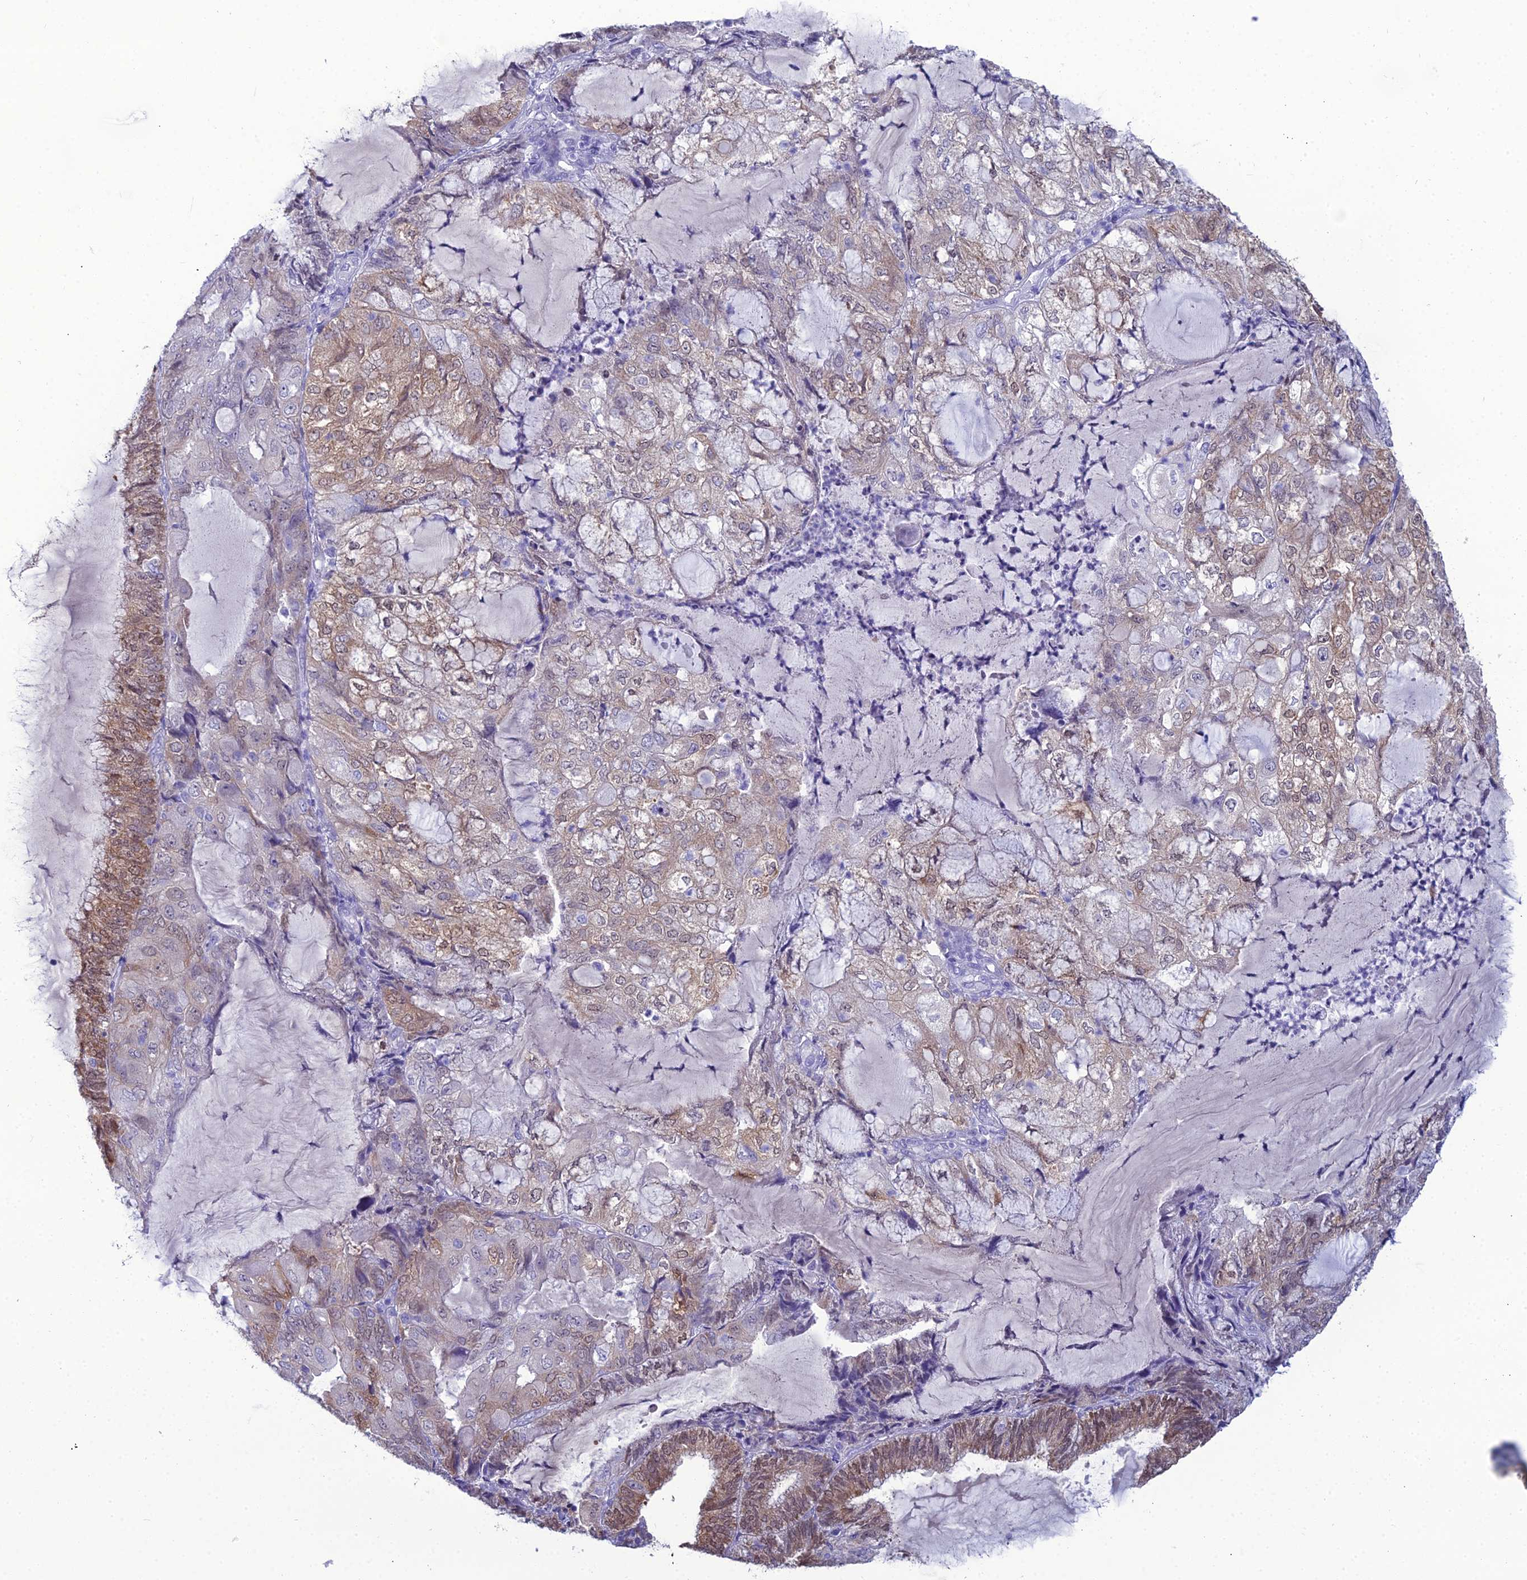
{"staining": {"intensity": "moderate", "quantity": "25%-75%", "location": "cytoplasmic/membranous"}, "tissue": "endometrial cancer", "cell_type": "Tumor cells", "image_type": "cancer", "snomed": [{"axis": "morphology", "description": "Adenocarcinoma, NOS"}, {"axis": "topography", "description": "Endometrium"}], "caption": "A photomicrograph of human adenocarcinoma (endometrial) stained for a protein demonstrates moderate cytoplasmic/membranous brown staining in tumor cells.", "gene": "GNPNAT1", "patient": {"sex": "female", "age": 81}}